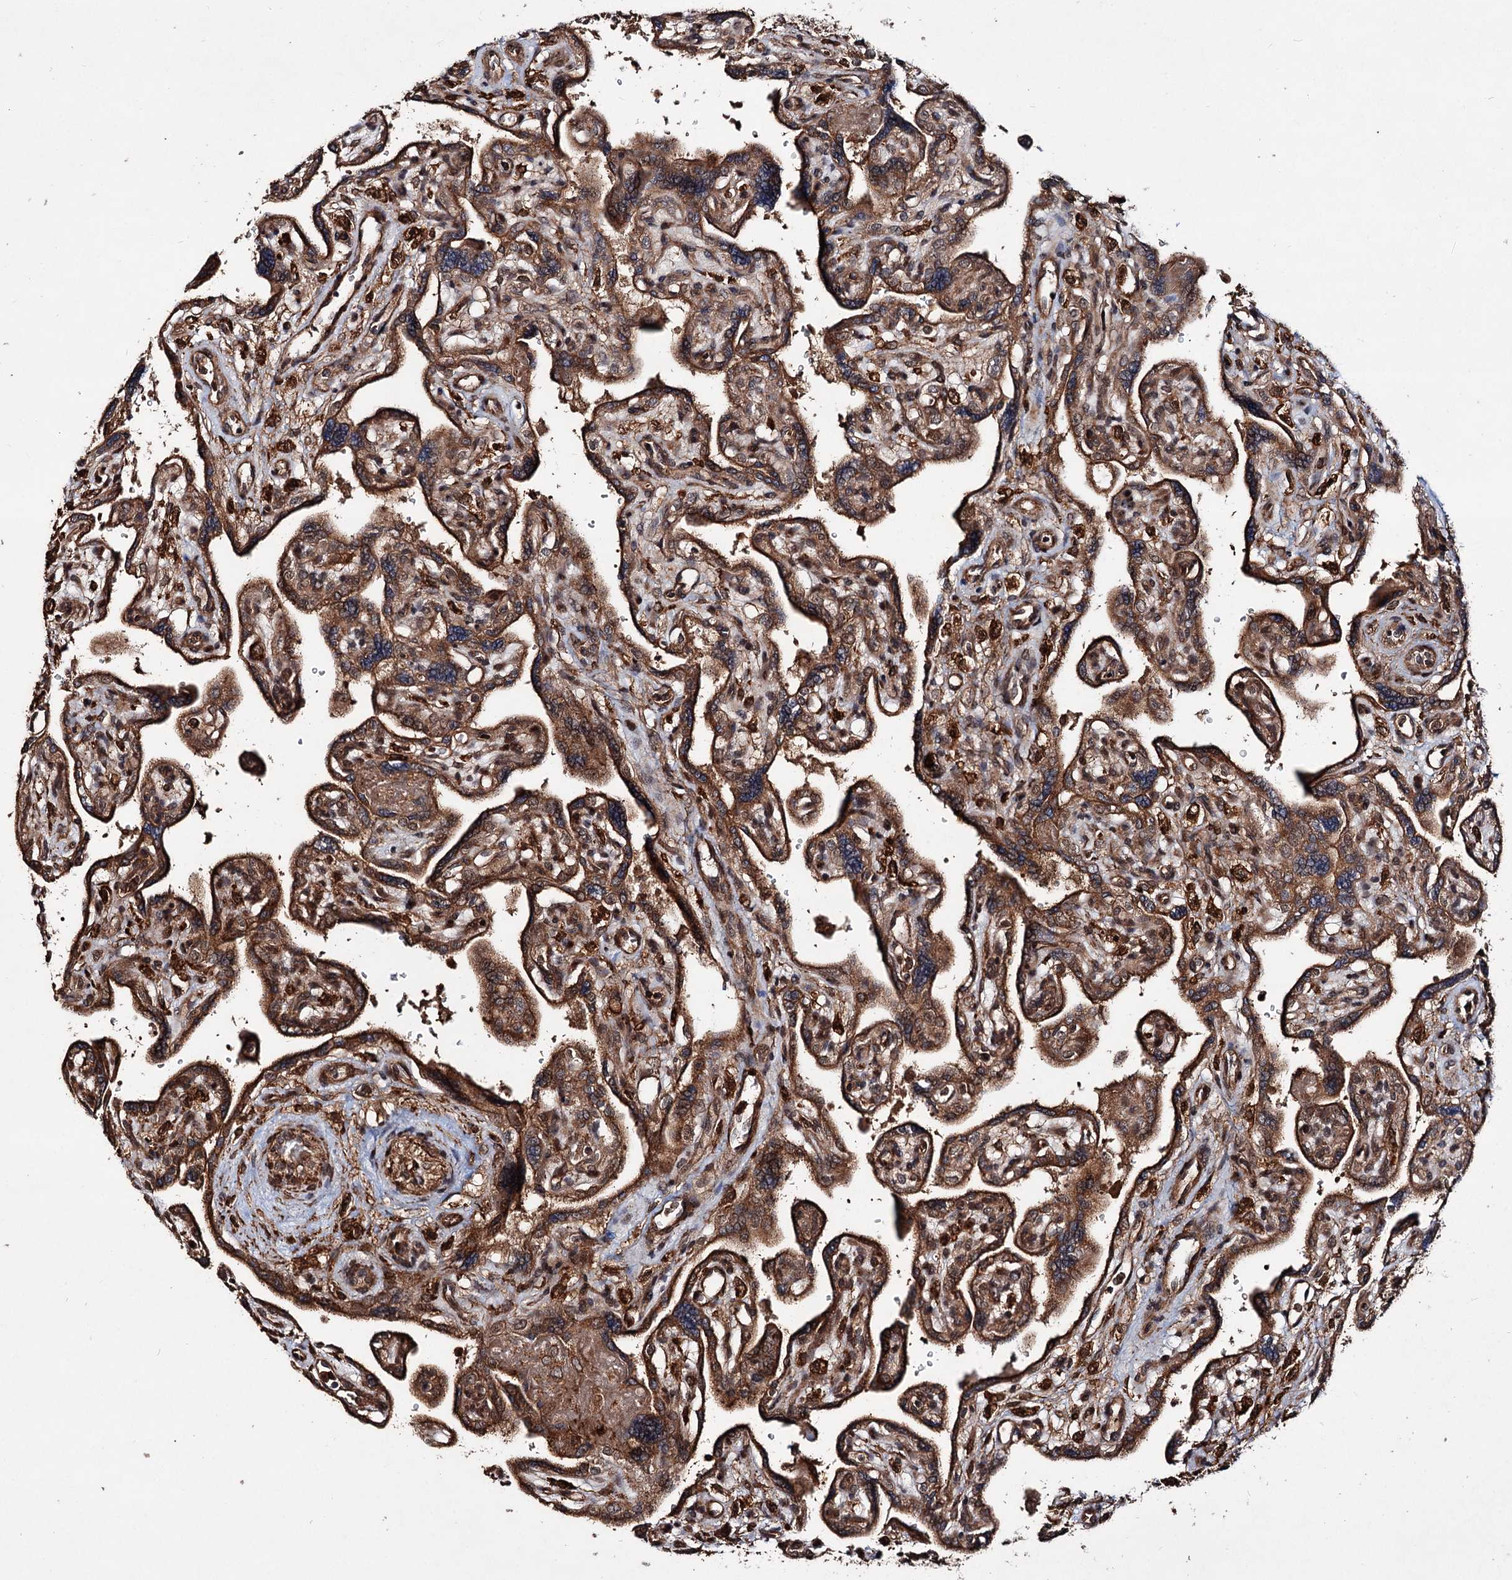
{"staining": {"intensity": "strong", "quantity": ">75%", "location": "cytoplasmic/membranous"}, "tissue": "placenta", "cell_type": "Trophoblastic cells", "image_type": "normal", "snomed": [{"axis": "morphology", "description": "Normal tissue, NOS"}, {"axis": "topography", "description": "Placenta"}], "caption": "A brown stain labels strong cytoplasmic/membranous positivity of a protein in trophoblastic cells of benign human placenta.", "gene": "GRIP1", "patient": {"sex": "female", "age": 39}}